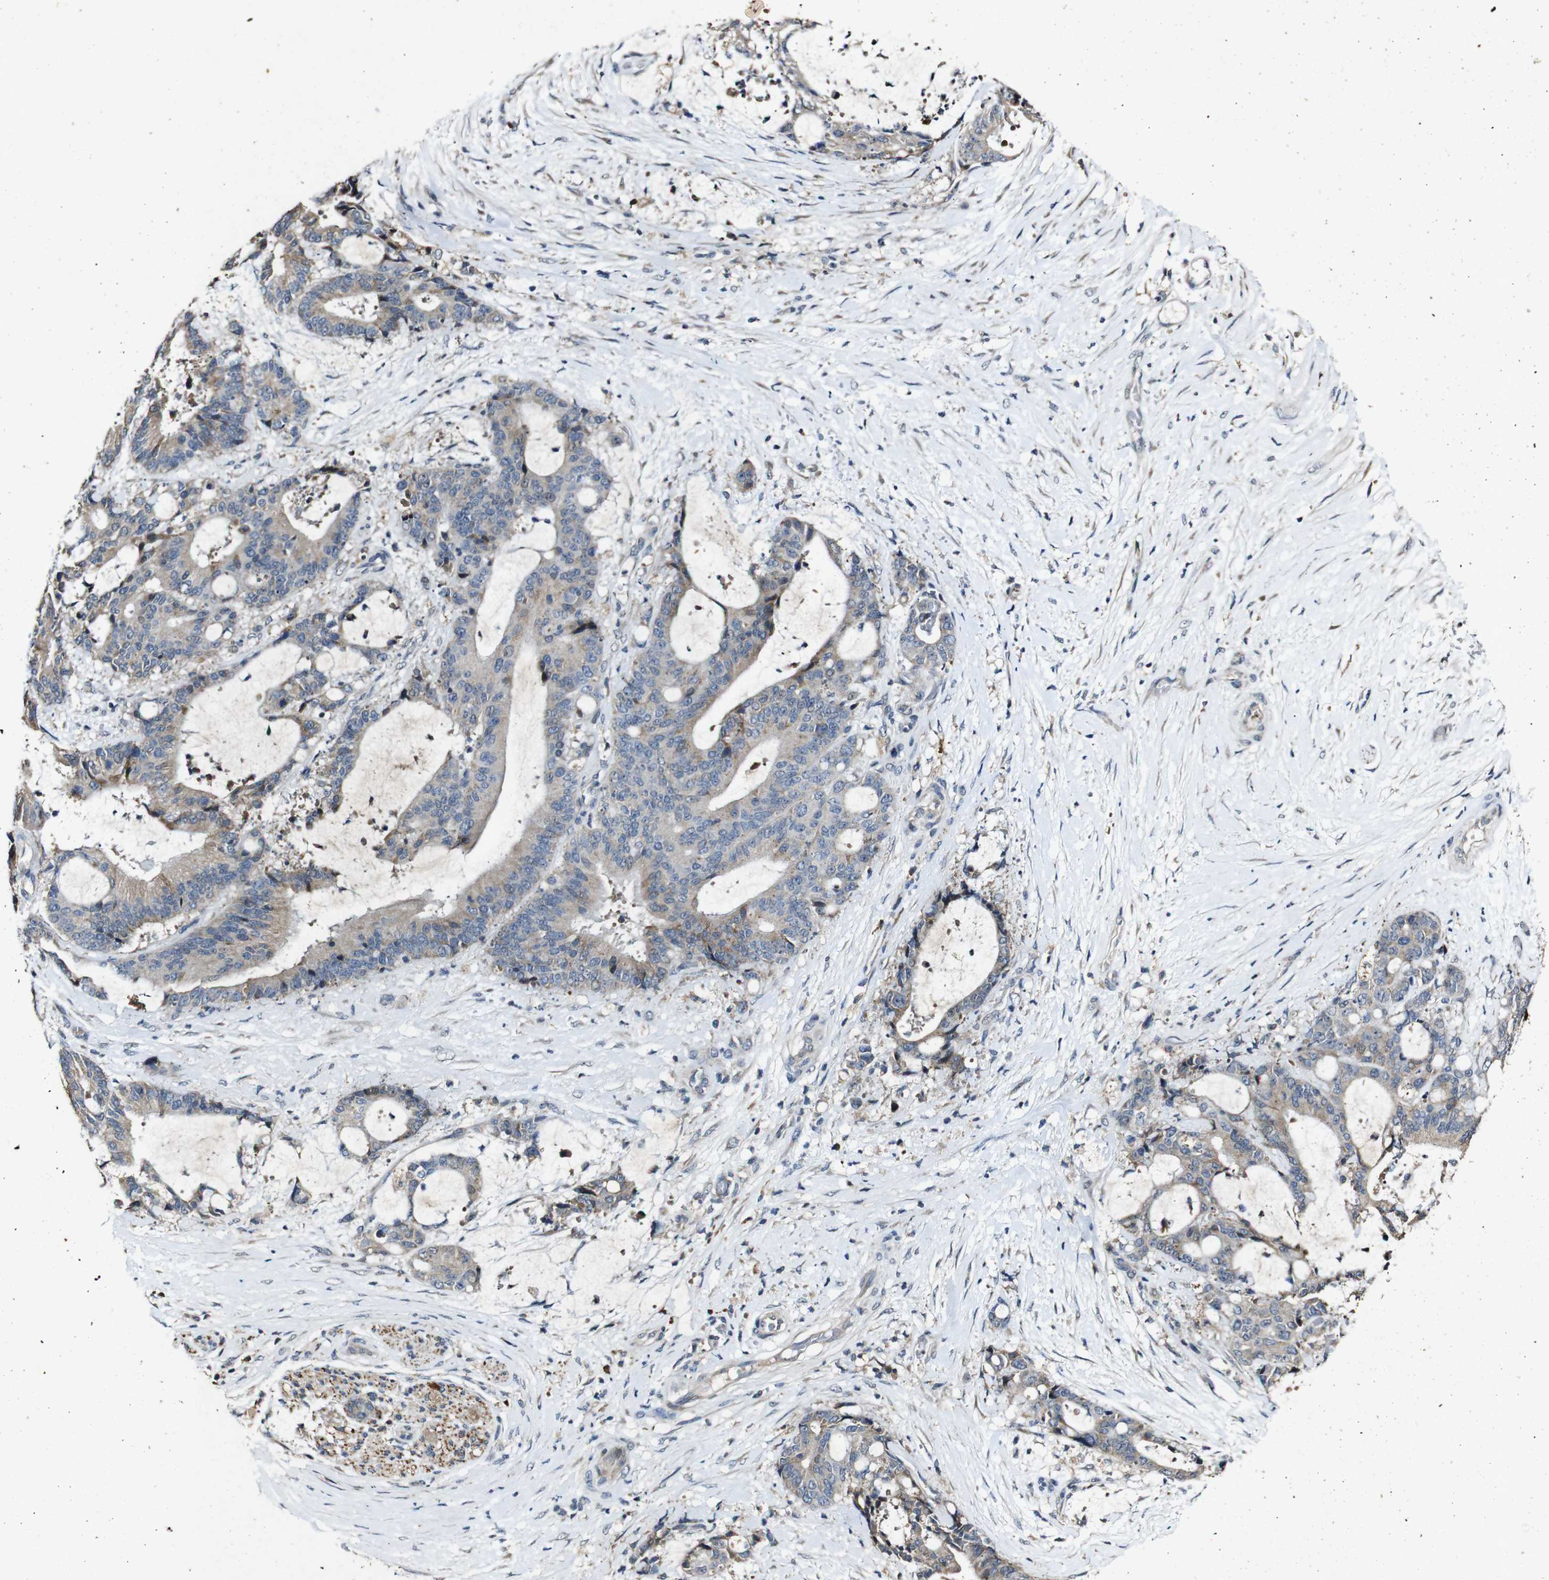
{"staining": {"intensity": "weak", "quantity": ">75%", "location": "cytoplasmic/membranous"}, "tissue": "liver cancer", "cell_type": "Tumor cells", "image_type": "cancer", "snomed": [{"axis": "morphology", "description": "Normal tissue, NOS"}, {"axis": "morphology", "description": "Cholangiocarcinoma"}, {"axis": "topography", "description": "Liver"}, {"axis": "topography", "description": "Peripheral nerve tissue"}], "caption": "Brown immunohistochemical staining in liver cancer (cholangiocarcinoma) displays weak cytoplasmic/membranous expression in approximately >75% of tumor cells.", "gene": "MAGI2", "patient": {"sex": "female", "age": 73}}